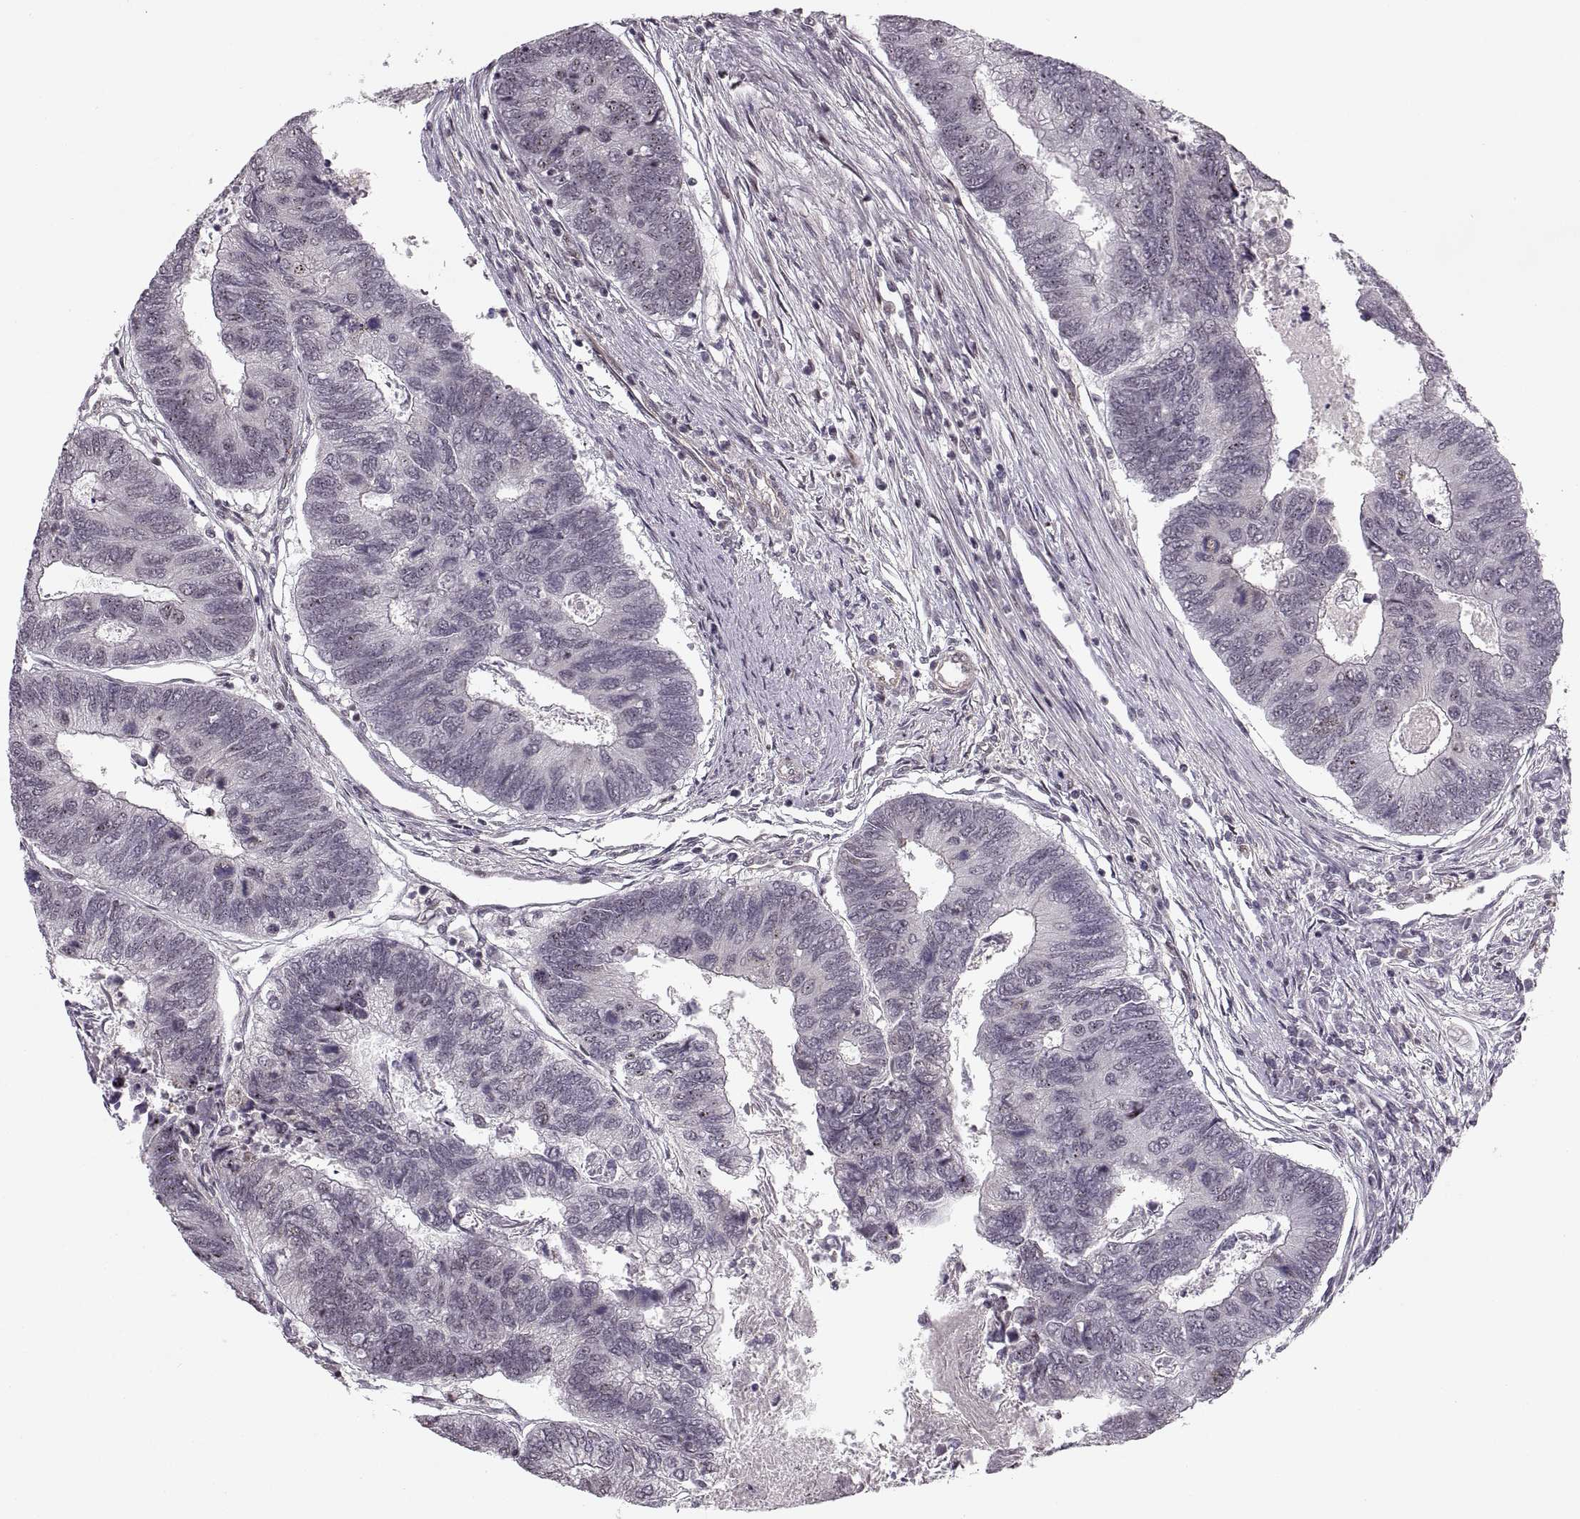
{"staining": {"intensity": "negative", "quantity": "none", "location": "none"}, "tissue": "colorectal cancer", "cell_type": "Tumor cells", "image_type": "cancer", "snomed": [{"axis": "morphology", "description": "Adenocarcinoma, NOS"}, {"axis": "topography", "description": "Colon"}], "caption": "Colorectal cancer stained for a protein using immunohistochemistry demonstrates no staining tumor cells.", "gene": "LUZP2", "patient": {"sex": "female", "age": 67}}